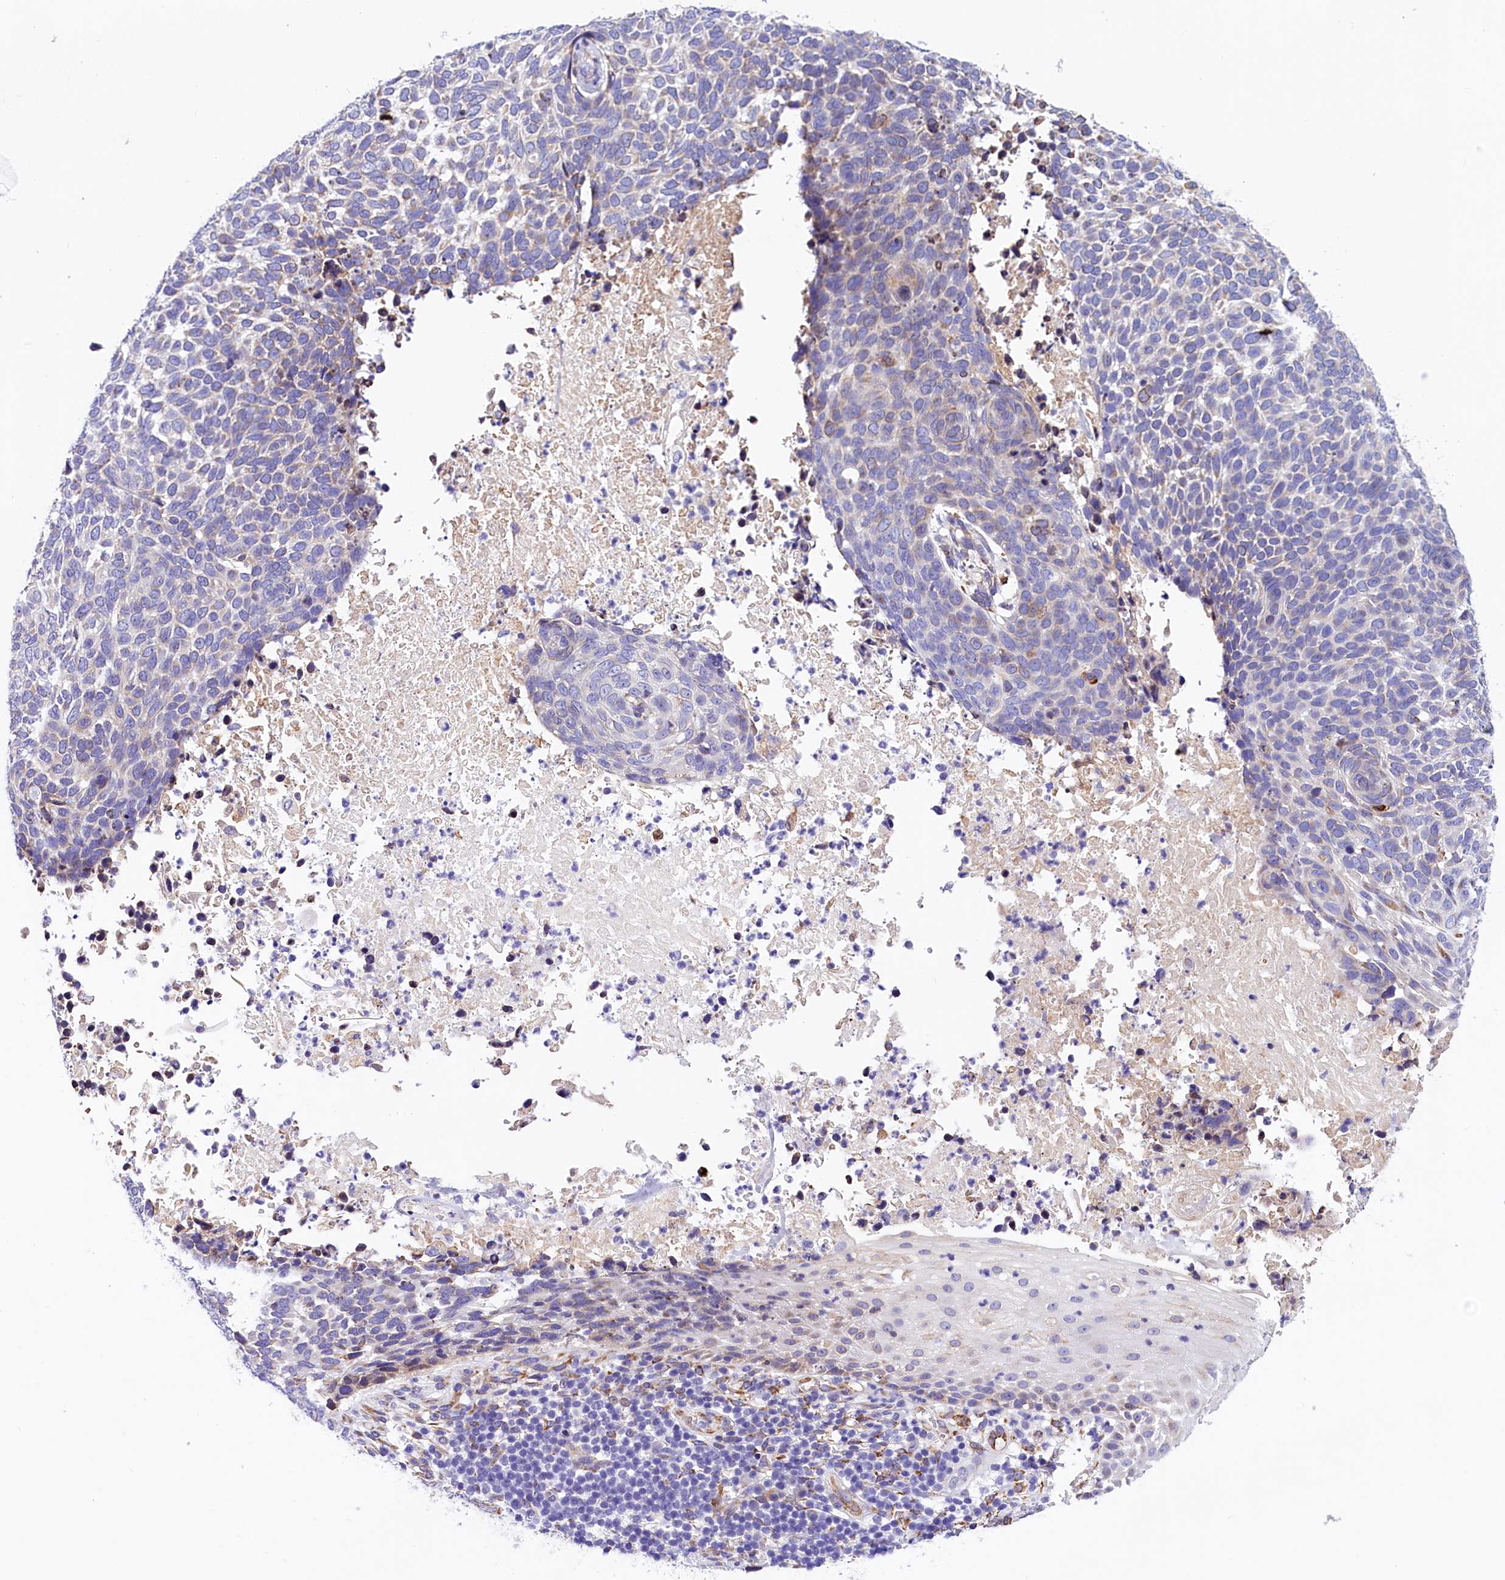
{"staining": {"intensity": "negative", "quantity": "none", "location": "none"}, "tissue": "skin cancer", "cell_type": "Tumor cells", "image_type": "cancer", "snomed": [{"axis": "morphology", "description": "Basal cell carcinoma"}, {"axis": "topography", "description": "Skin"}], "caption": "The histopathology image shows no staining of tumor cells in skin cancer (basal cell carcinoma).", "gene": "ITGA1", "patient": {"sex": "female", "age": 64}}